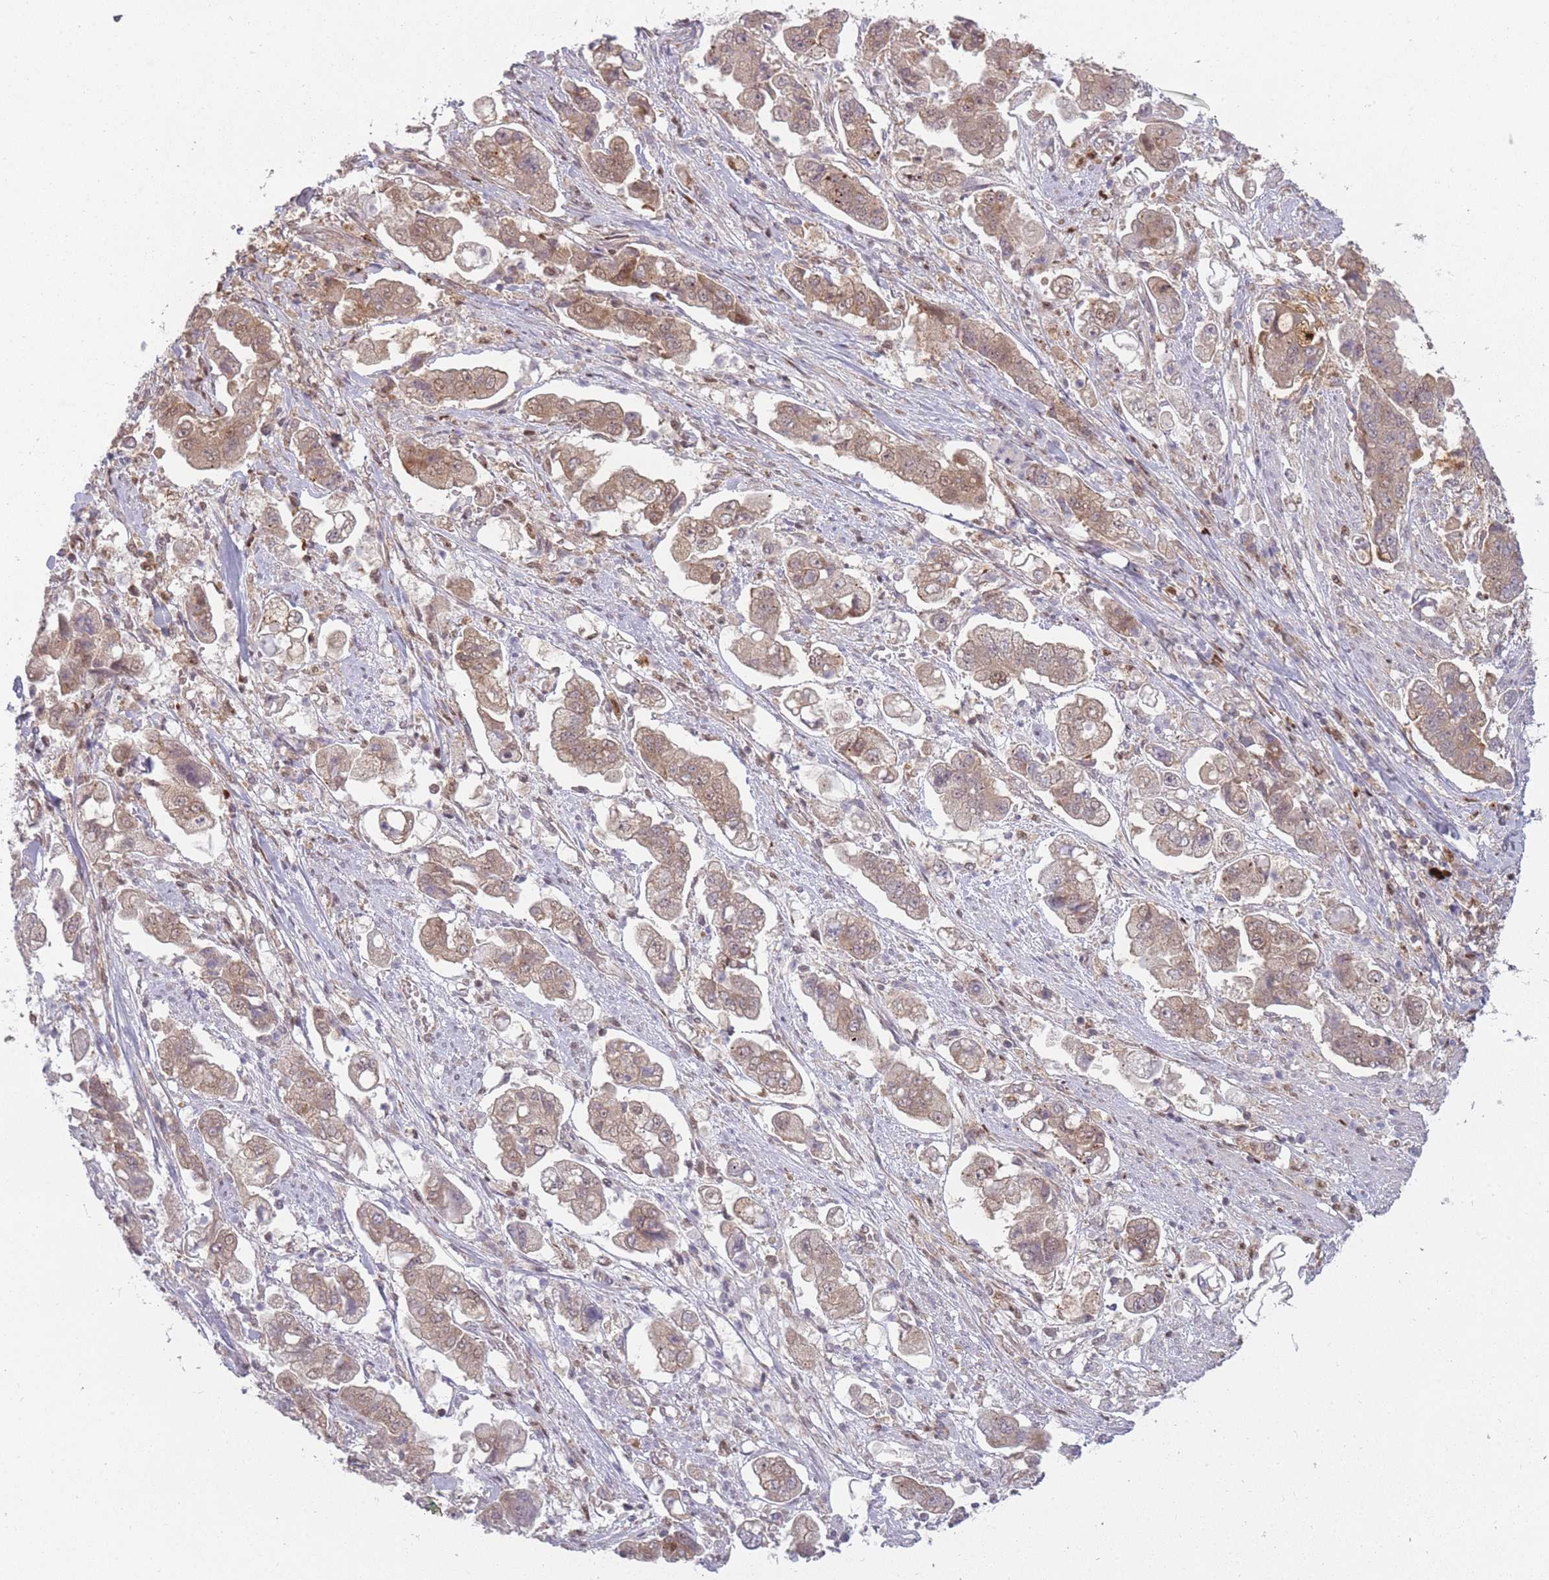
{"staining": {"intensity": "weak", "quantity": ">75%", "location": "cytoplasmic/membranous"}, "tissue": "stomach cancer", "cell_type": "Tumor cells", "image_type": "cancer", "snomed": [{"axis": "morphology", "description": "Adenocarcinoma, NOS"}, {"axis": "topography", "description": "Stomach"}], "caption": "Immunohistochemical staining of human stomach adenocarcinoma exhibits low levels of weak cytoplasmic/membranous positivity in about >75% of tumor cells.", "gene": "LGALS9", "patient": {"sex": "male", "age": 62}}